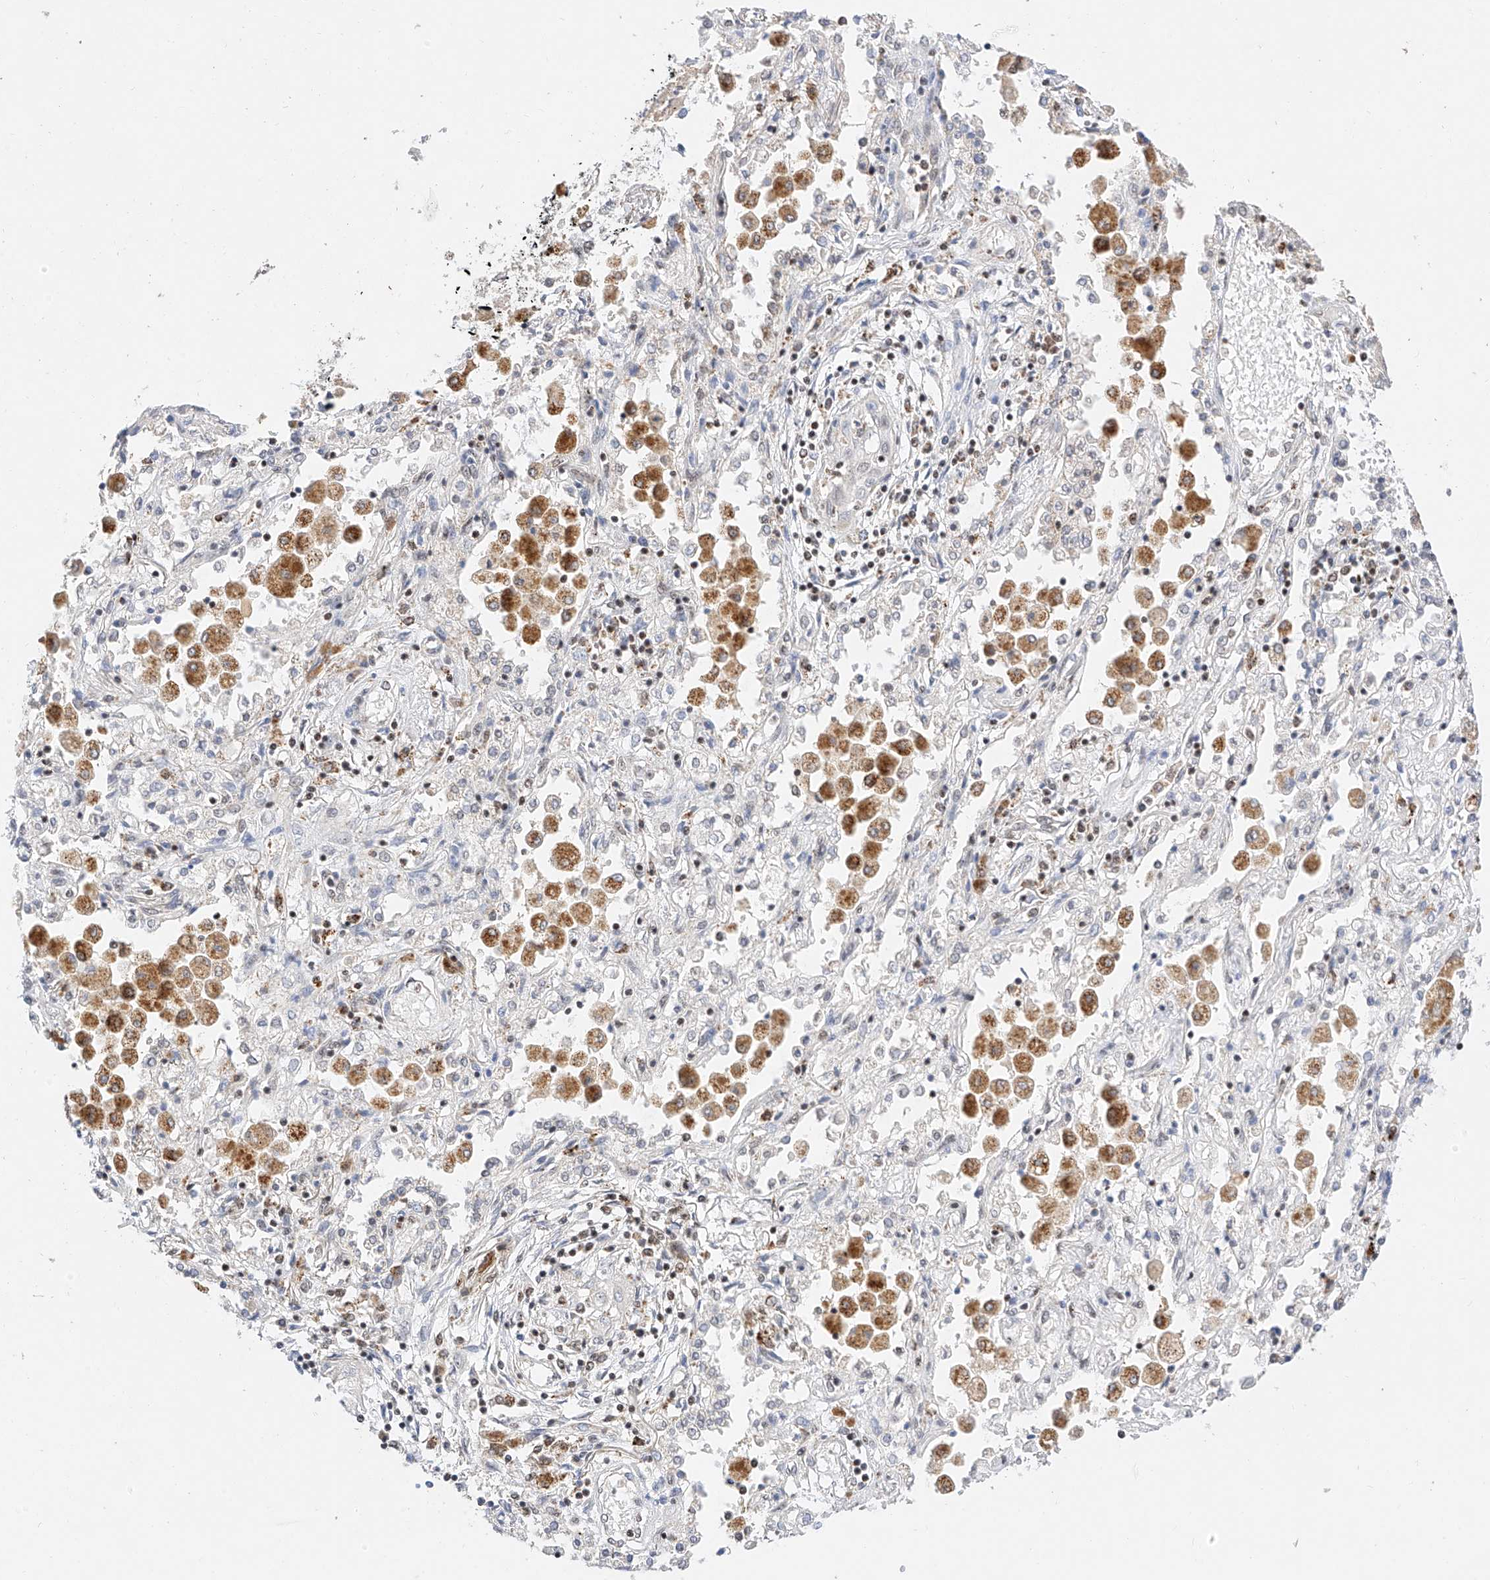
{"staining": {"intensity": "negative", "quantity": "none", "location": "none"}, "tissue": "lung cancer", "cell_type": "Tumor cells", "image_type": "cancer", "snomed": [{"axis": "morphology", "description": "Squamous cell carcinoma, NOS"}, {"axis": "topography", "description": "Lung"}], "caption": "DAB immunohistochemical staining of lung cancer (squamous cell carcinoma) shows no significant staining in tumor cells.", "gene": "NRF1", "patient": {"sex": "female", "age": 47}}